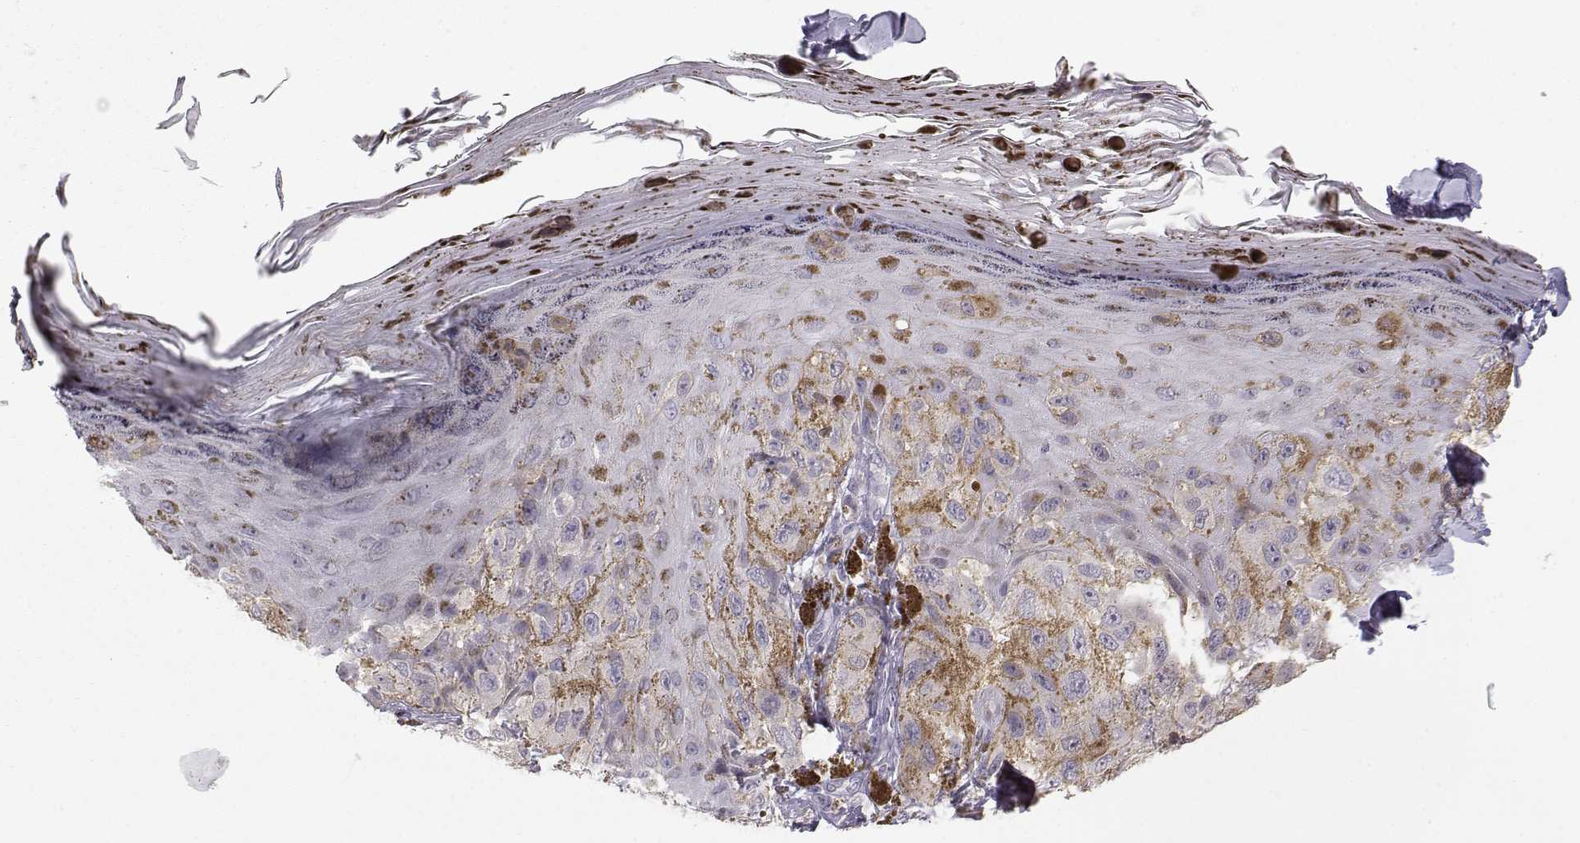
{"staining": {"intensity": "weak", "quantity": "25%-75%", "location": "cytoplasmic/membranous"}, "tissue": "melanoma", "cell_type": "Tumor cells", "image_type": "cancer", "snomed": [{"axis": "morphology", "description": "Malignant melanoma, NOS"}, {"axis": "topography", "description": "Skin"}], "caption": "This is a histology image of immunohistochemistry staining of malignant melanoma, which shows weak staining in the cytoplasmic/membranous of tumor cells.", "gene": "ACSL6", "patient": {"sex": "male", "age": 36}}